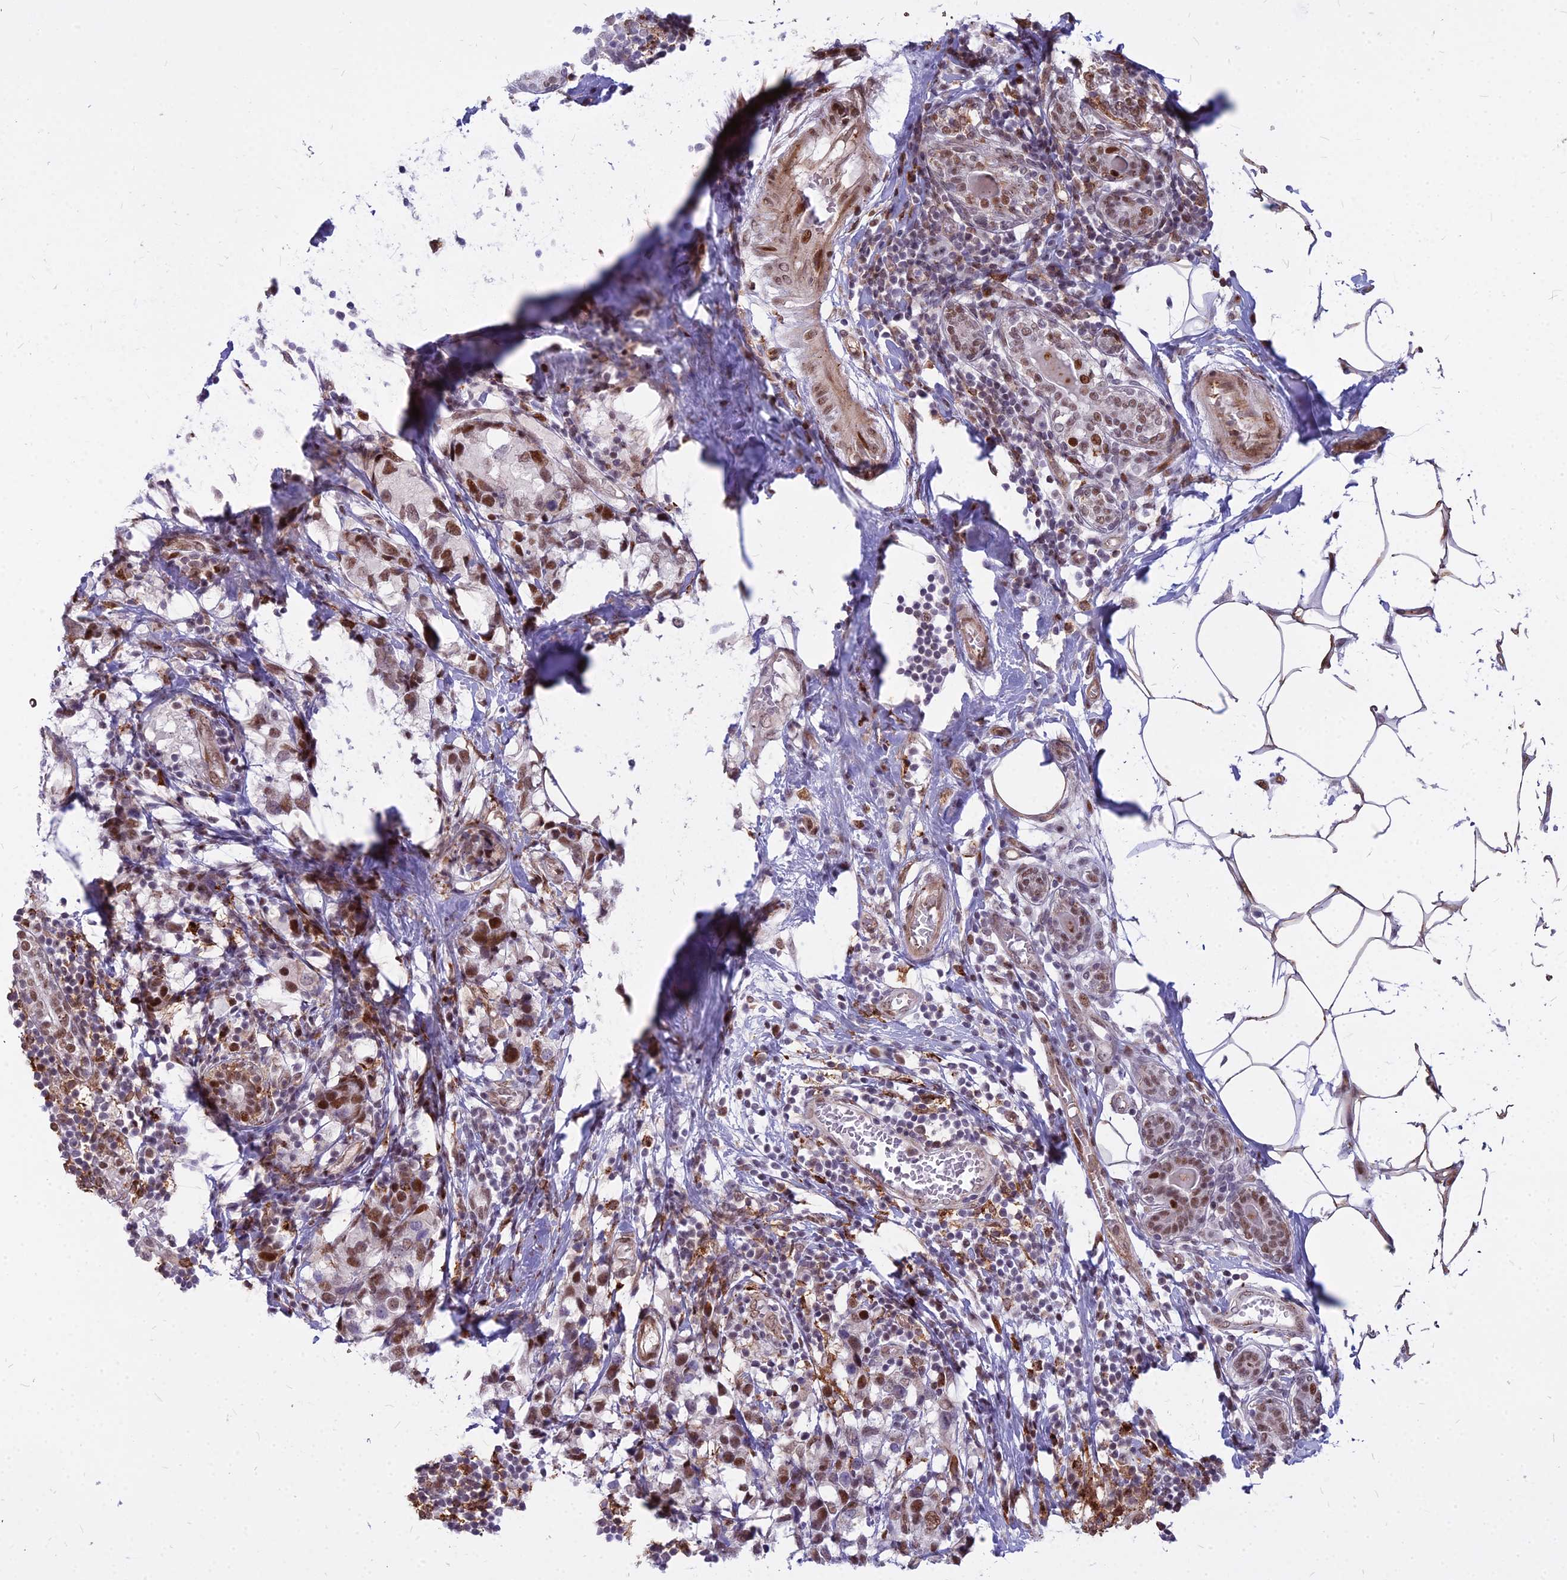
{"staining": {"intensity": "moderate", "quantity": "25%-75%", "location": "nuclear"}, "tissue": "breast cancer", "cell_type": "Tumor cells", "image_type": "cancer", "snomed": [{"axis": "morphology", "description": "Lobular carcinoma"}, {"axis": "topography", "description": "Breast"}], "caption": "This is an image of IHC staining of breast cancer, which shows moderate positivity in the nuclear of tumor cells.", "gene": "ALG10", "patient": {"sex": "female", "age": 59}}